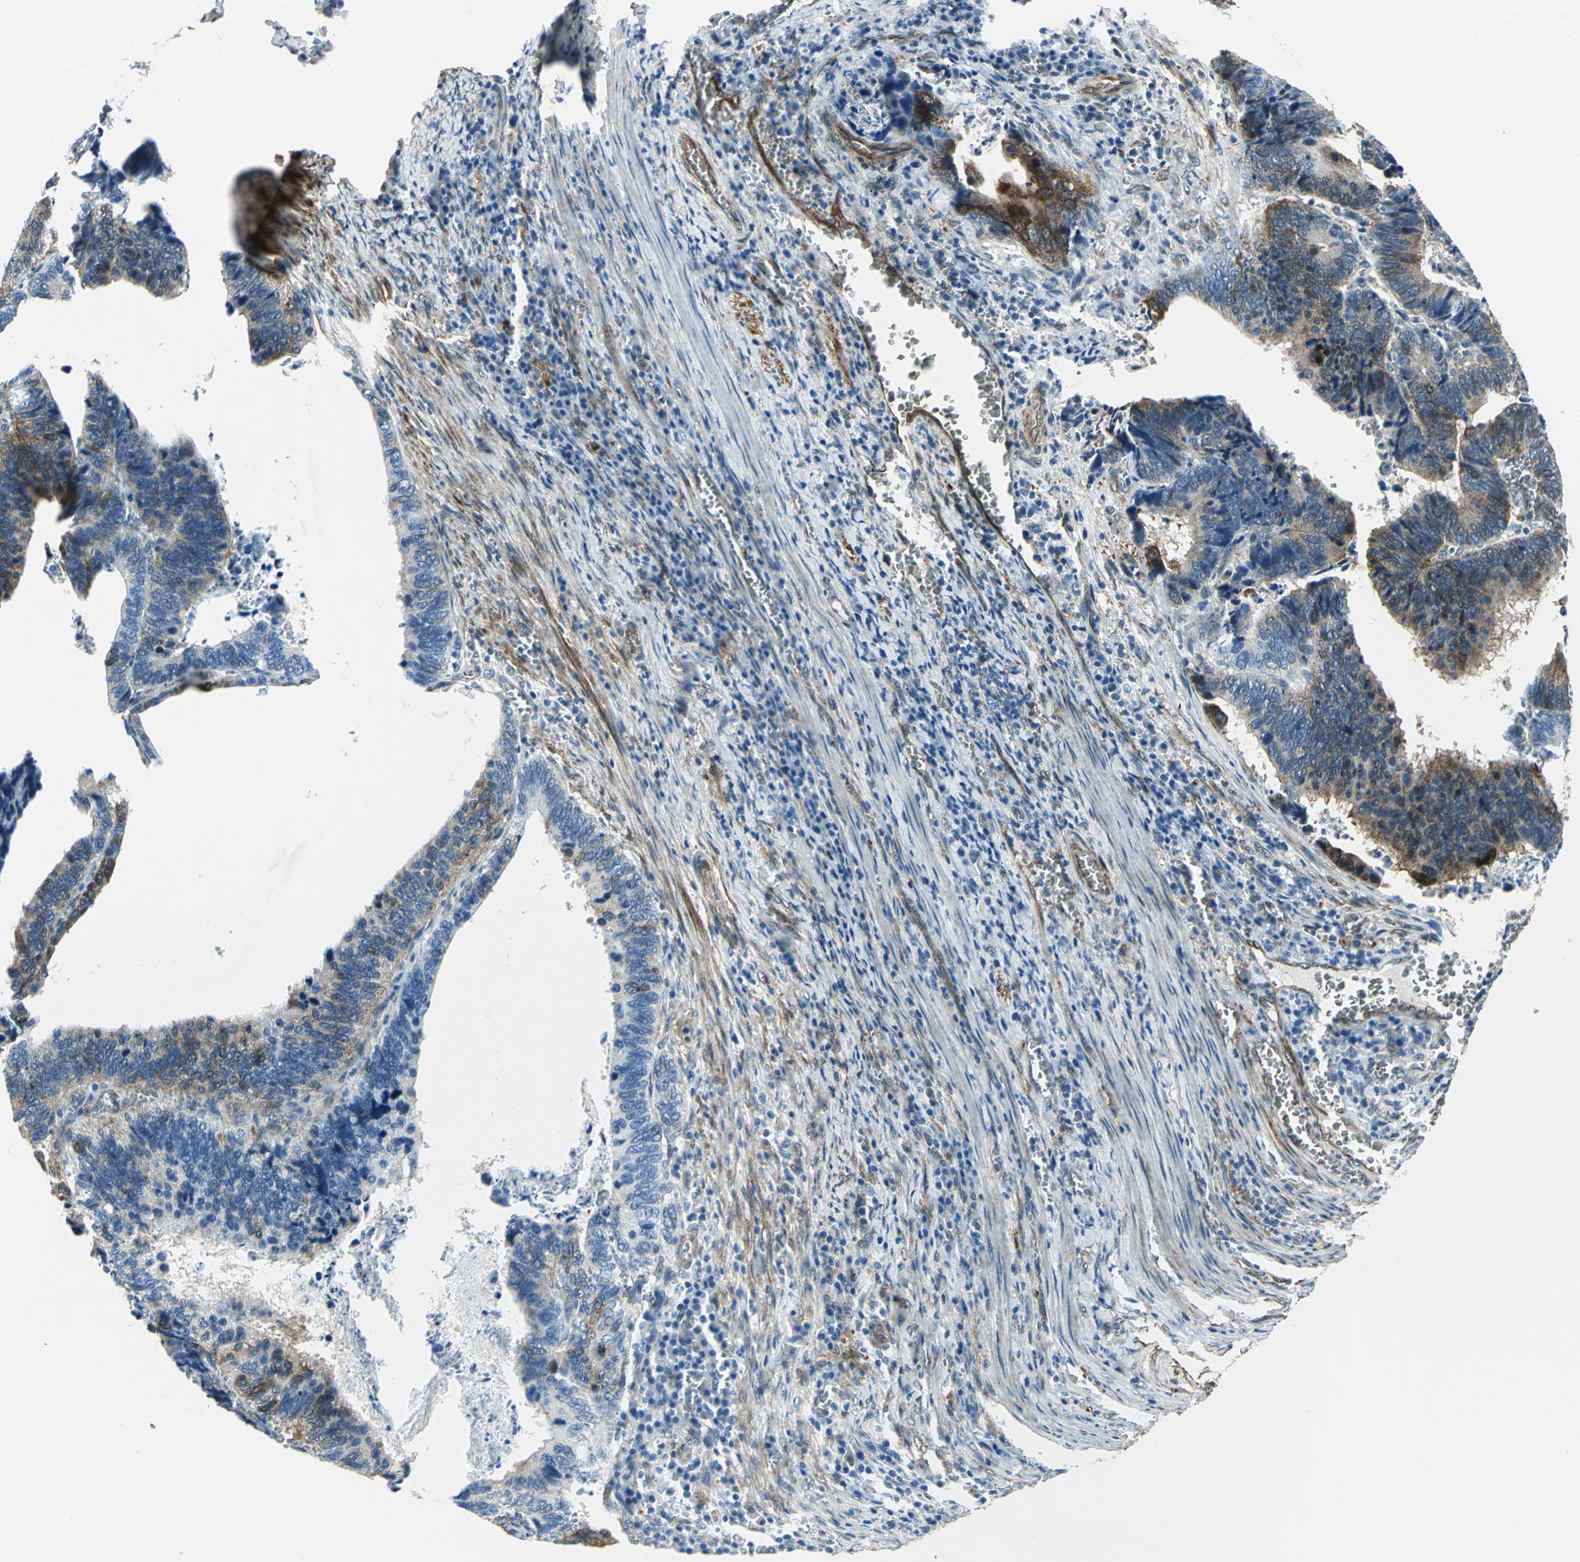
{"staining": {"intensity": "moderate", "quantity": "25%-75%", "location": "cytoplasmic/membranous"}, "tissue": "colorectal cancer", "cell_type": "Tumor cells", "image_type": "cancer", "snomed": [{"axis": "morphology", "description": "Adenocarcinoma, NOS"}, {"axis": "topography", "description": "Colon"}], "caption": "This image displays IHC staining of human colorectal cancer, with medium moderate cytoplasmic/membranous staining in approximately 25%-75% of tumor cells.", "gene": "HSPB1", "patient": {"sex": "male", "age": 72}}